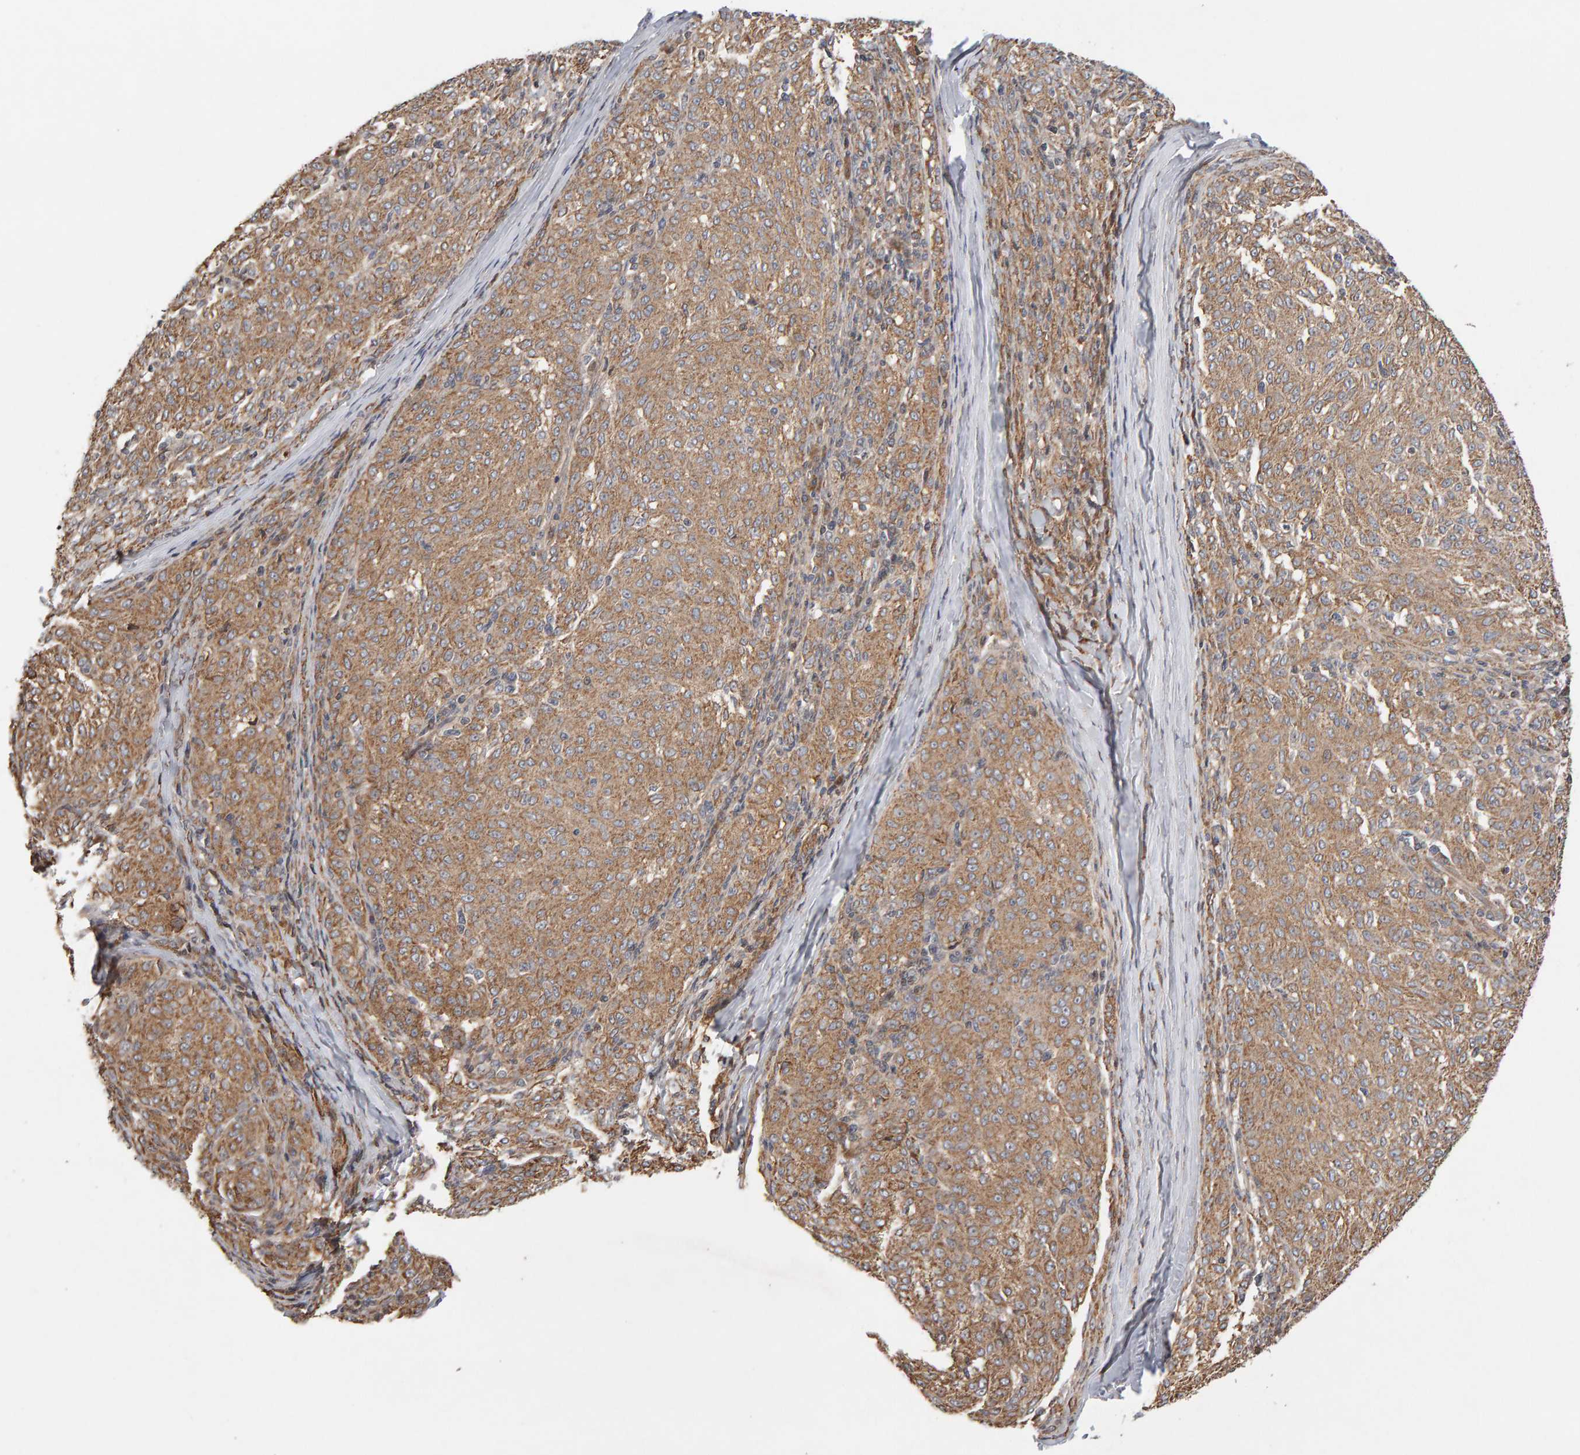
{"staining": {"intensity": "moderate", "quantity": ">75%", "location": "cytoplasmic/membranous"}, "tissue": "melanoma", "cell_type": "Tumor cells", "image_type": "cancer", "snomed": [{"axis": "morphology", "description": "Malignant melanoma, NOS"}, {"axis": "topography", "description": "Skin"}], "caption": "Malignant melanoma stained with DAB immunohistochemistry (IHC) displays medium levels of moderate cytoplasmic/membranous staining in about >75% of tumor cells. (Brightfield microscopy of DAB IHC at high magnification).", "gene": "LZTS1", "patient": {"sex": "female", "age": 72}}